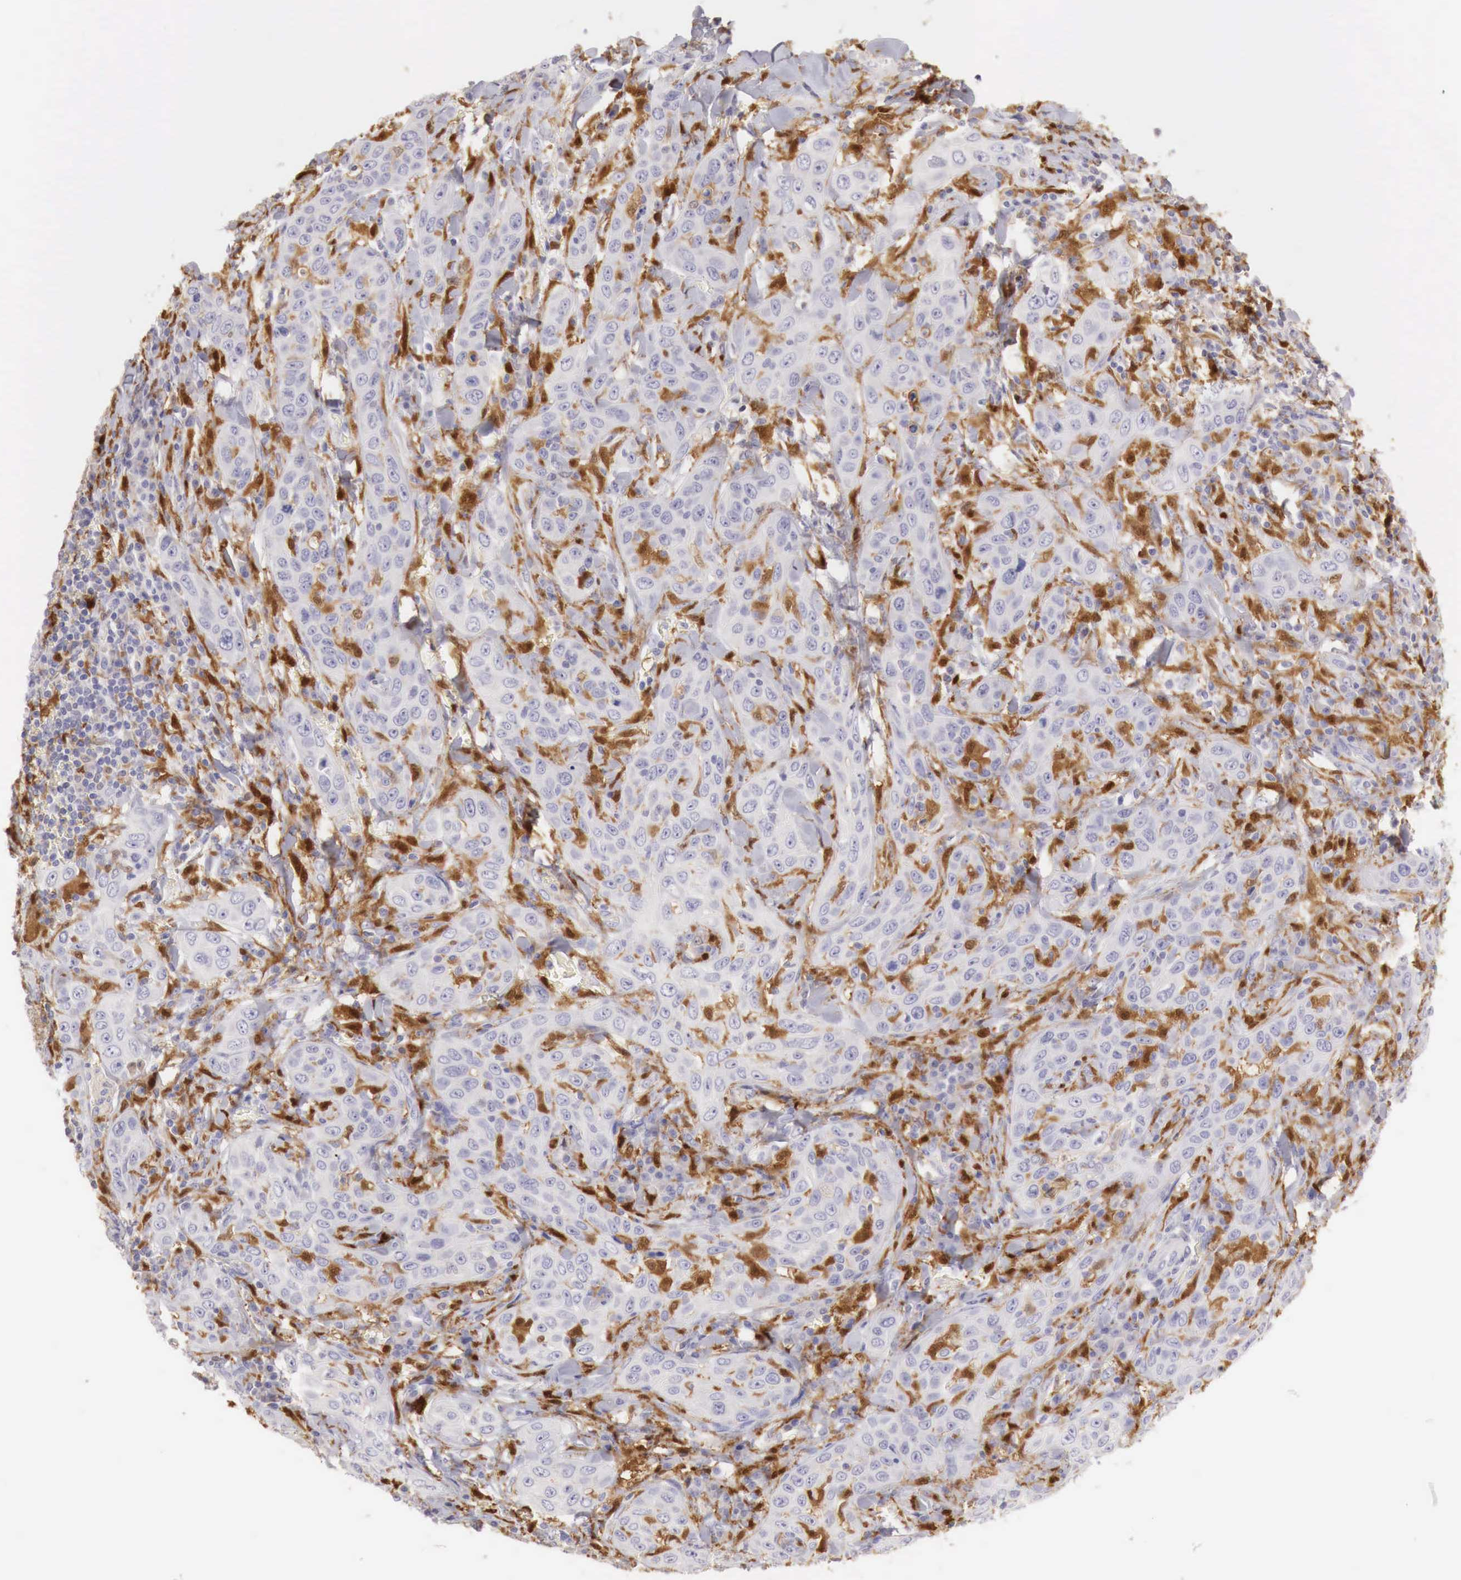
{"staining": {"intensity": "moderate", "quantity": "<25%", "location": "cytoplasmic/membranous"}, "tissue": "skin cancer", "cell_type": "Tumor cells", "image_type": "cancer", "snomed": [{"axis": "morphology", "description": "Squamous cell carcinoma, NOS"}, {"axis": "topography", "description": "Skin"}], "caption": "Tumor cells exhibit low levels of moderate cytoplasmic/membranous staining in approximately <25% of cells in skin squamous cell carcinoma.", "gene": "RENBP", "patient": {"sex": "male", "age": 84}}